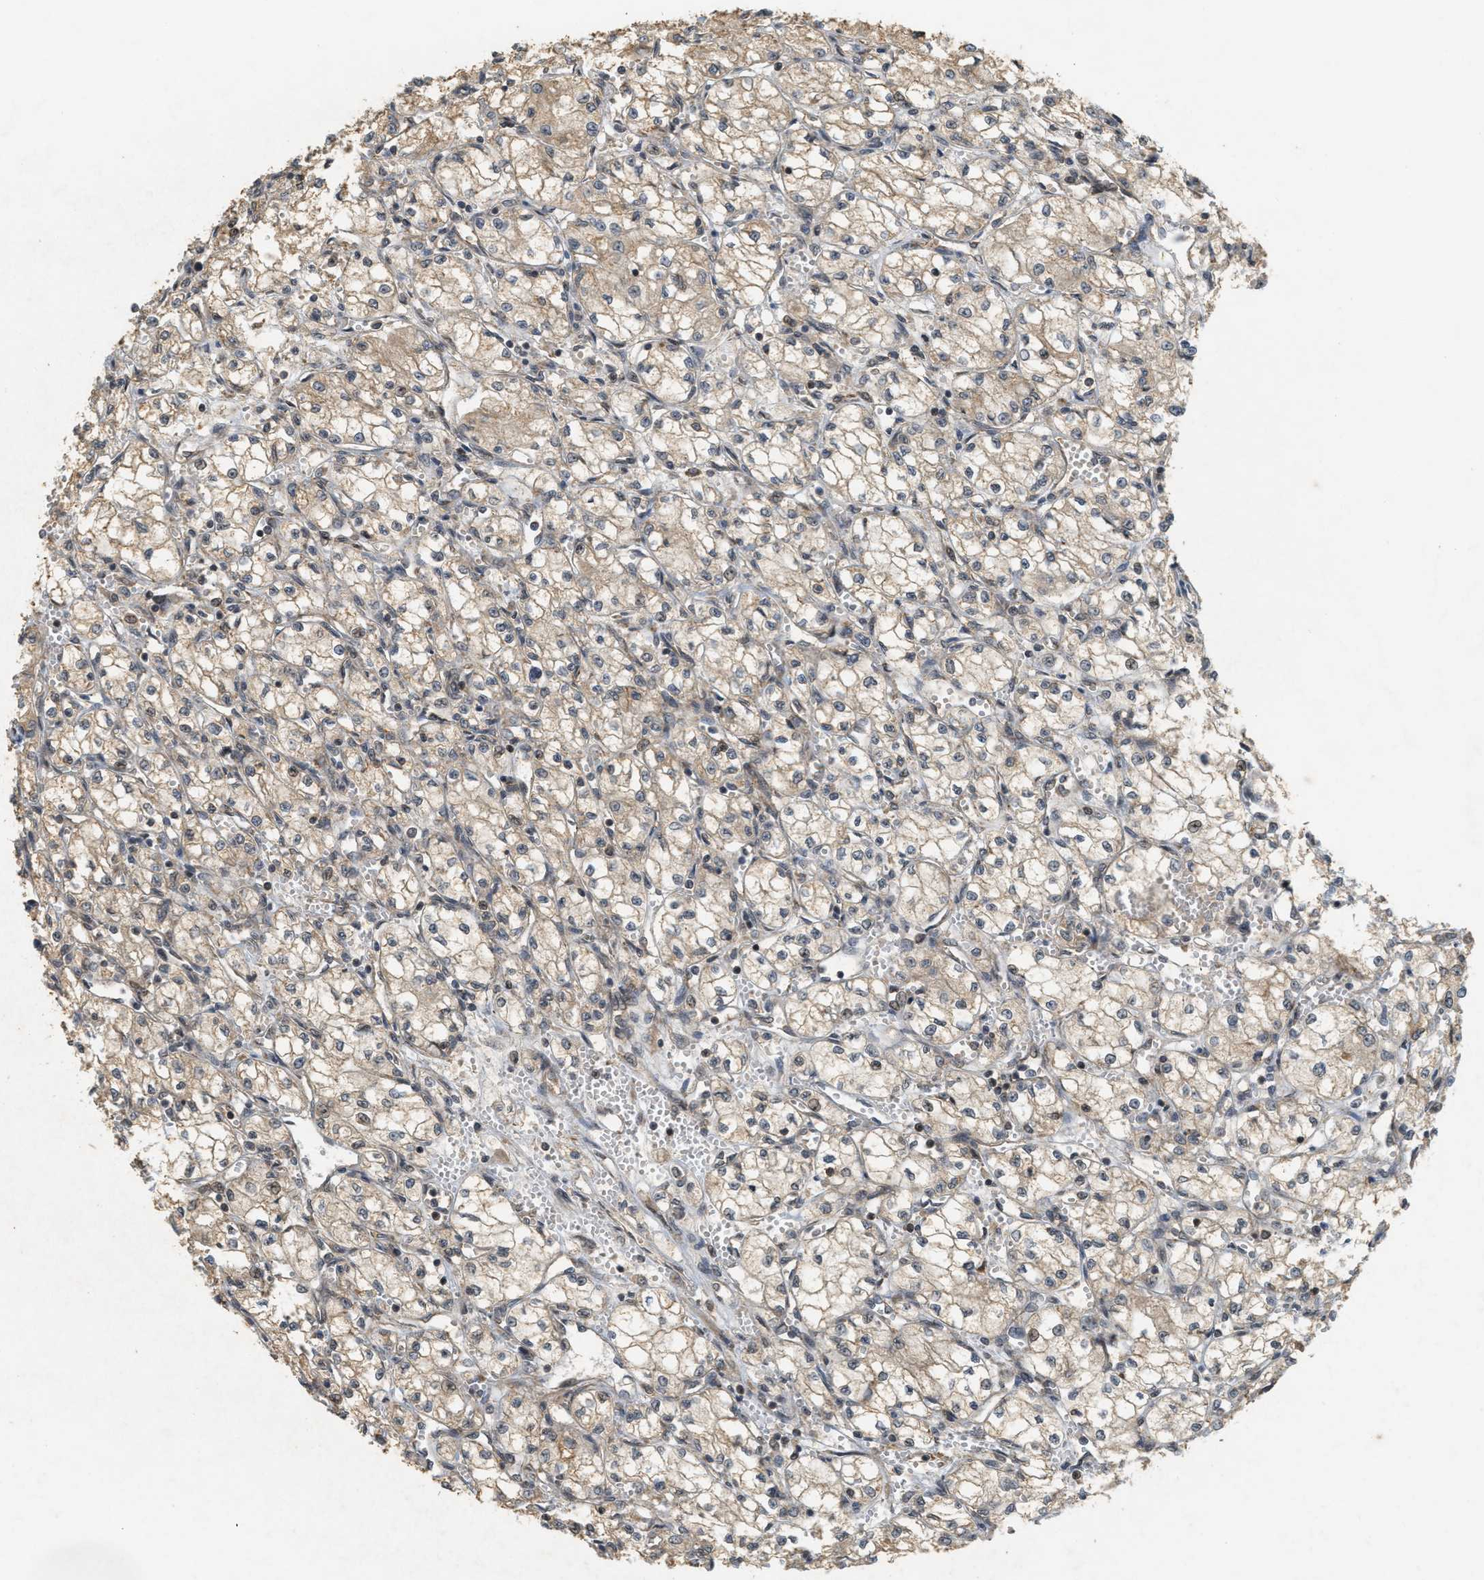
{"staining": {"intensity": "moderate", "quantity": "25%-75%", "location": "cytoplasmic/membranous"}, "tissue": "renal cancer", "cell_type": "Tumor cells", "image_type": "cancer", "snomed": [{"axis": "morphology", "description": "Normal tissue, NOS"}, {"axis": "morphology", "description": "Adenocarcinoma, NOS"}, {"axis": "topography", "description": "Kidney"}], "caption": "Immunohistochemical staining of renal adenocarcinoma reveals medium levels of moderate cytoplasmic/membranous expression in about 25%-75% of tumor cells. (Stains: DAB in brown, nuclei in blue, Microscopy: brightfield microscopy at high magnification).", "gene": "PRKD1", "patient": {"sex": "male", "age": 59}}